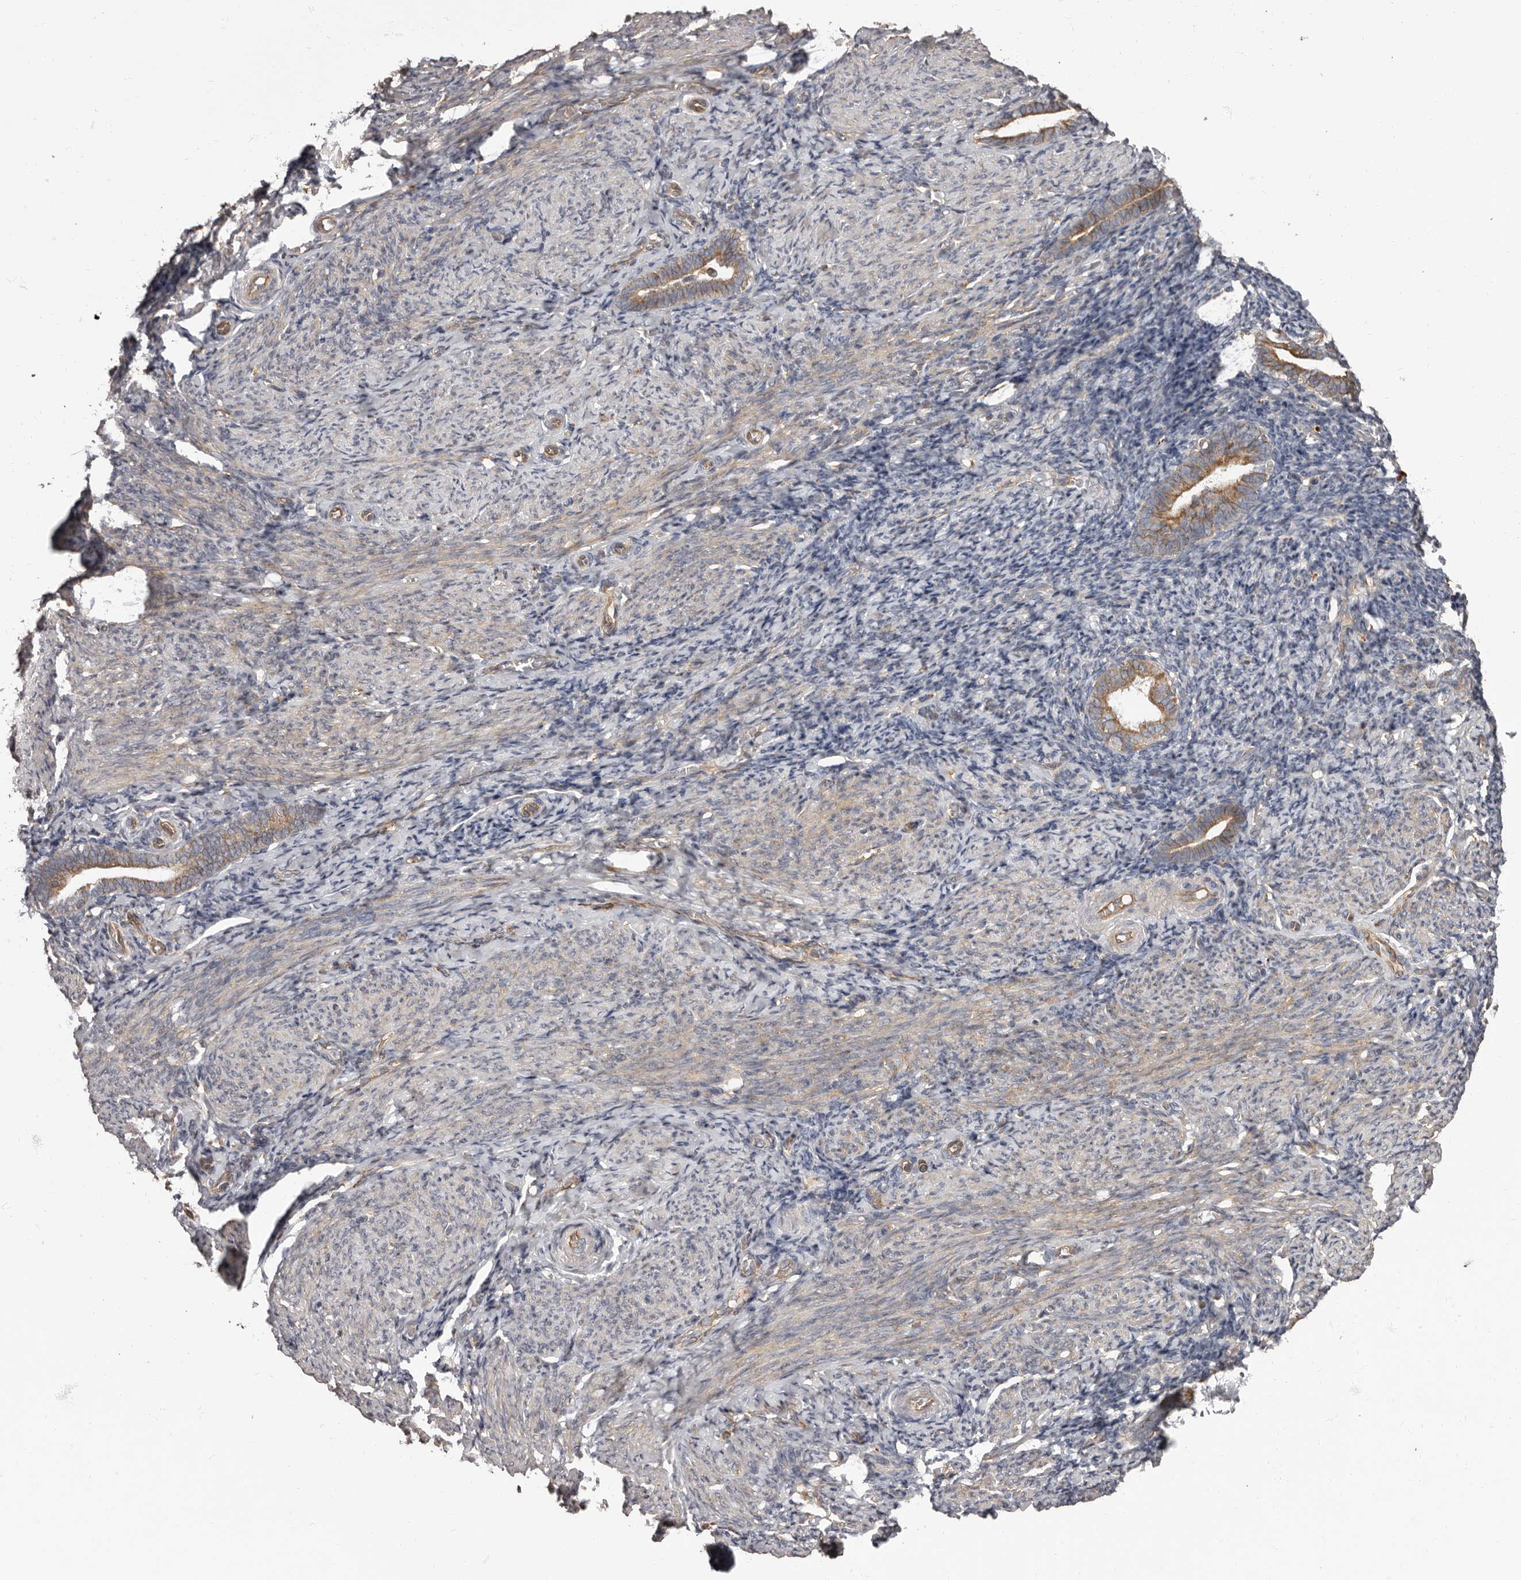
{"staining": {"intensity": "moderate", "quantity": "25%-75%", "location": "cytoplasmic/membranous"}, "tissue": "endometrium", "cell_type": "Cells in endometrial stroma", "image_type": "normal", "snomed": [{"axis": "morphology", "description": "Normal tissue, NOS"}, {"axis": "topography", "description": "Endometrium"}], "caption": "This photomicrograph shows IHC staining of normal endometrium, with medium moderate cytoplasmic/membranous positivity in approximately 25%-75% of cells in endometrial stroma.", "gene": "ADCY2", "patient": {"sex": "female", "age": 51}}